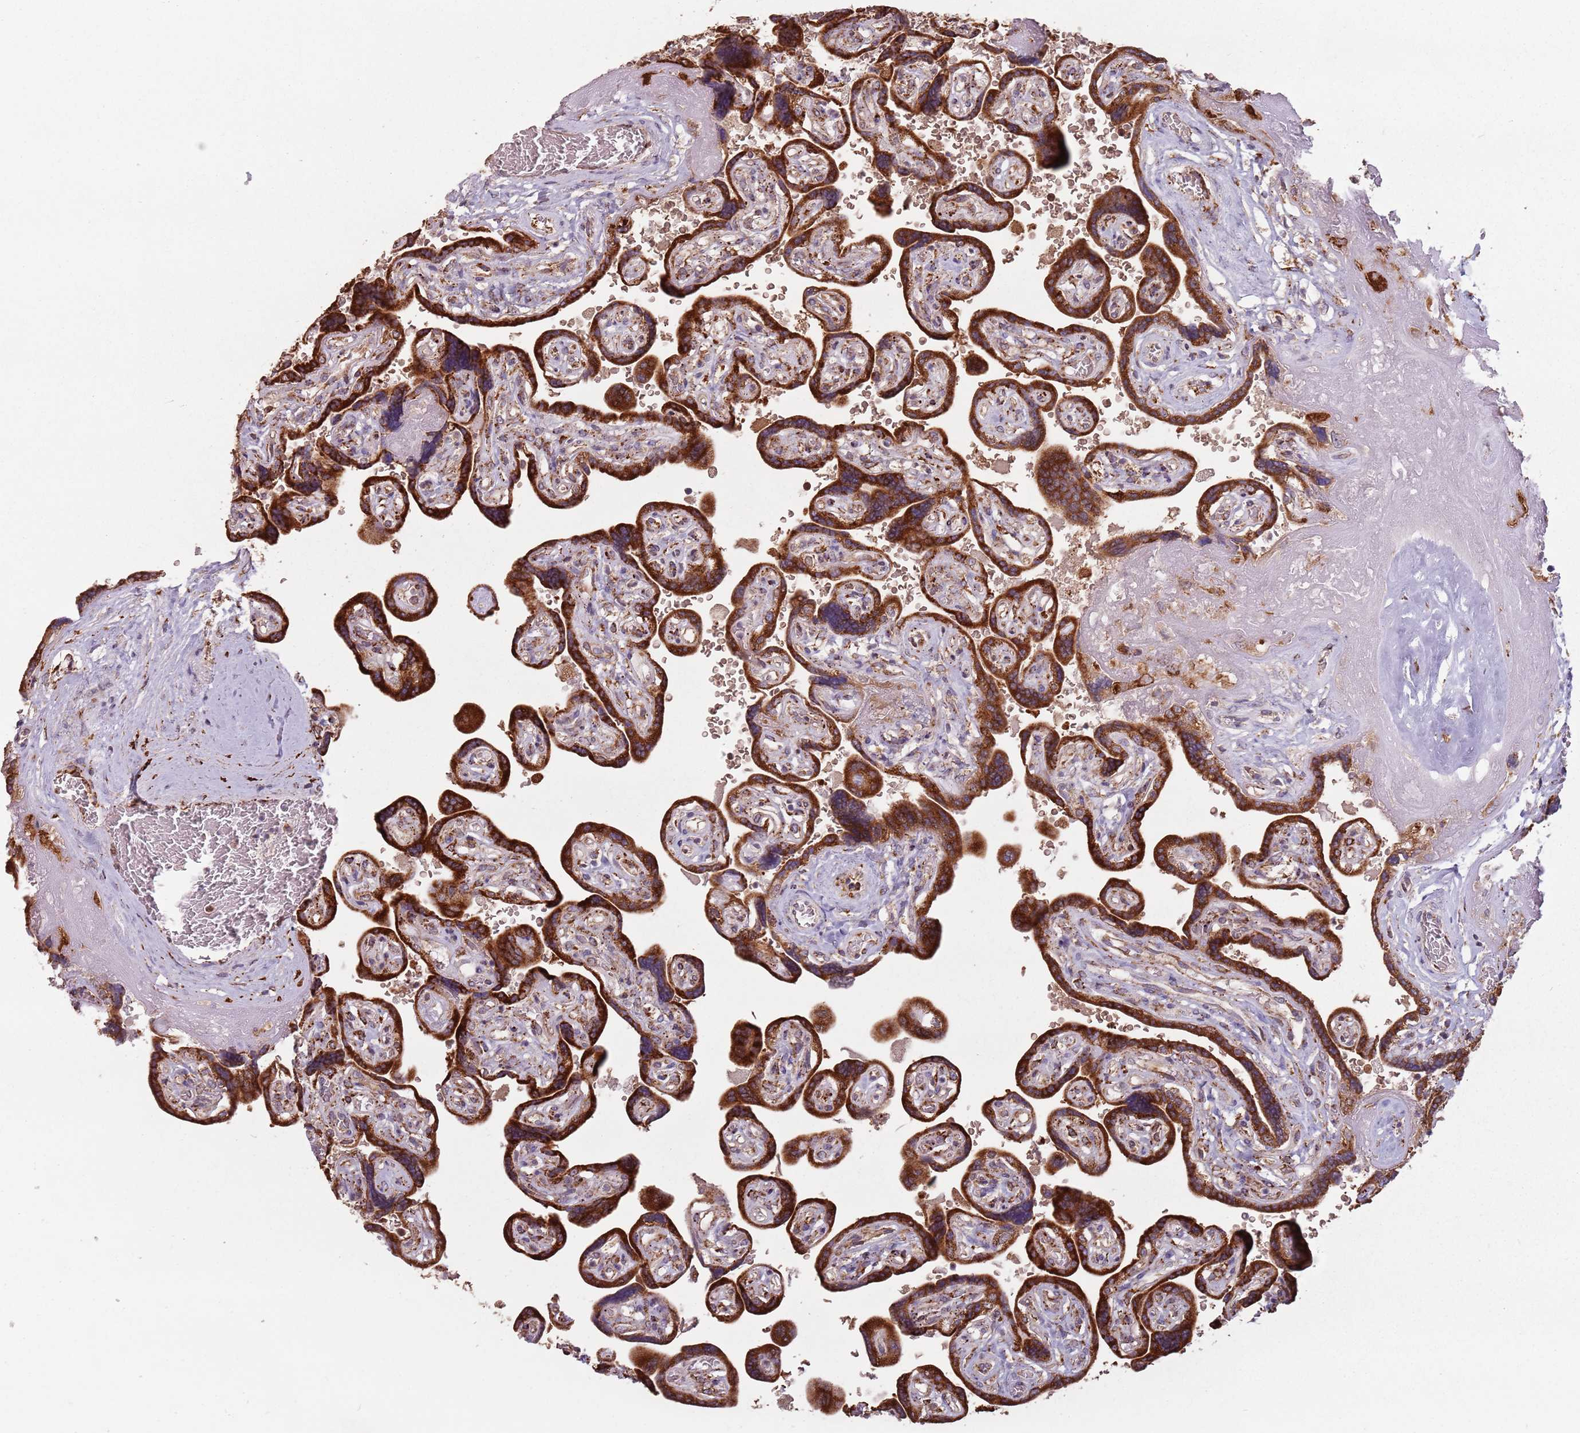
{"staining": {"intensity": "strong", "quantity": ">75%", "location": "cytoplasmic/membranous"}, "tissue": "placenta", "cell_type": "Decidual cells", "image_type": "normal", "snomed": [{"axis": "morphology", "description": "Normal tissue, NOS"}, {"axis": "topography", "description": "Placenta"}], "caption": "Decidual cells reveal high levels of strong cytoplasmic/membranous staining in approximately >75% of cells in benign placenta.", "gene": "RPS9", "patient": {"sex": "female", "age": 32}}